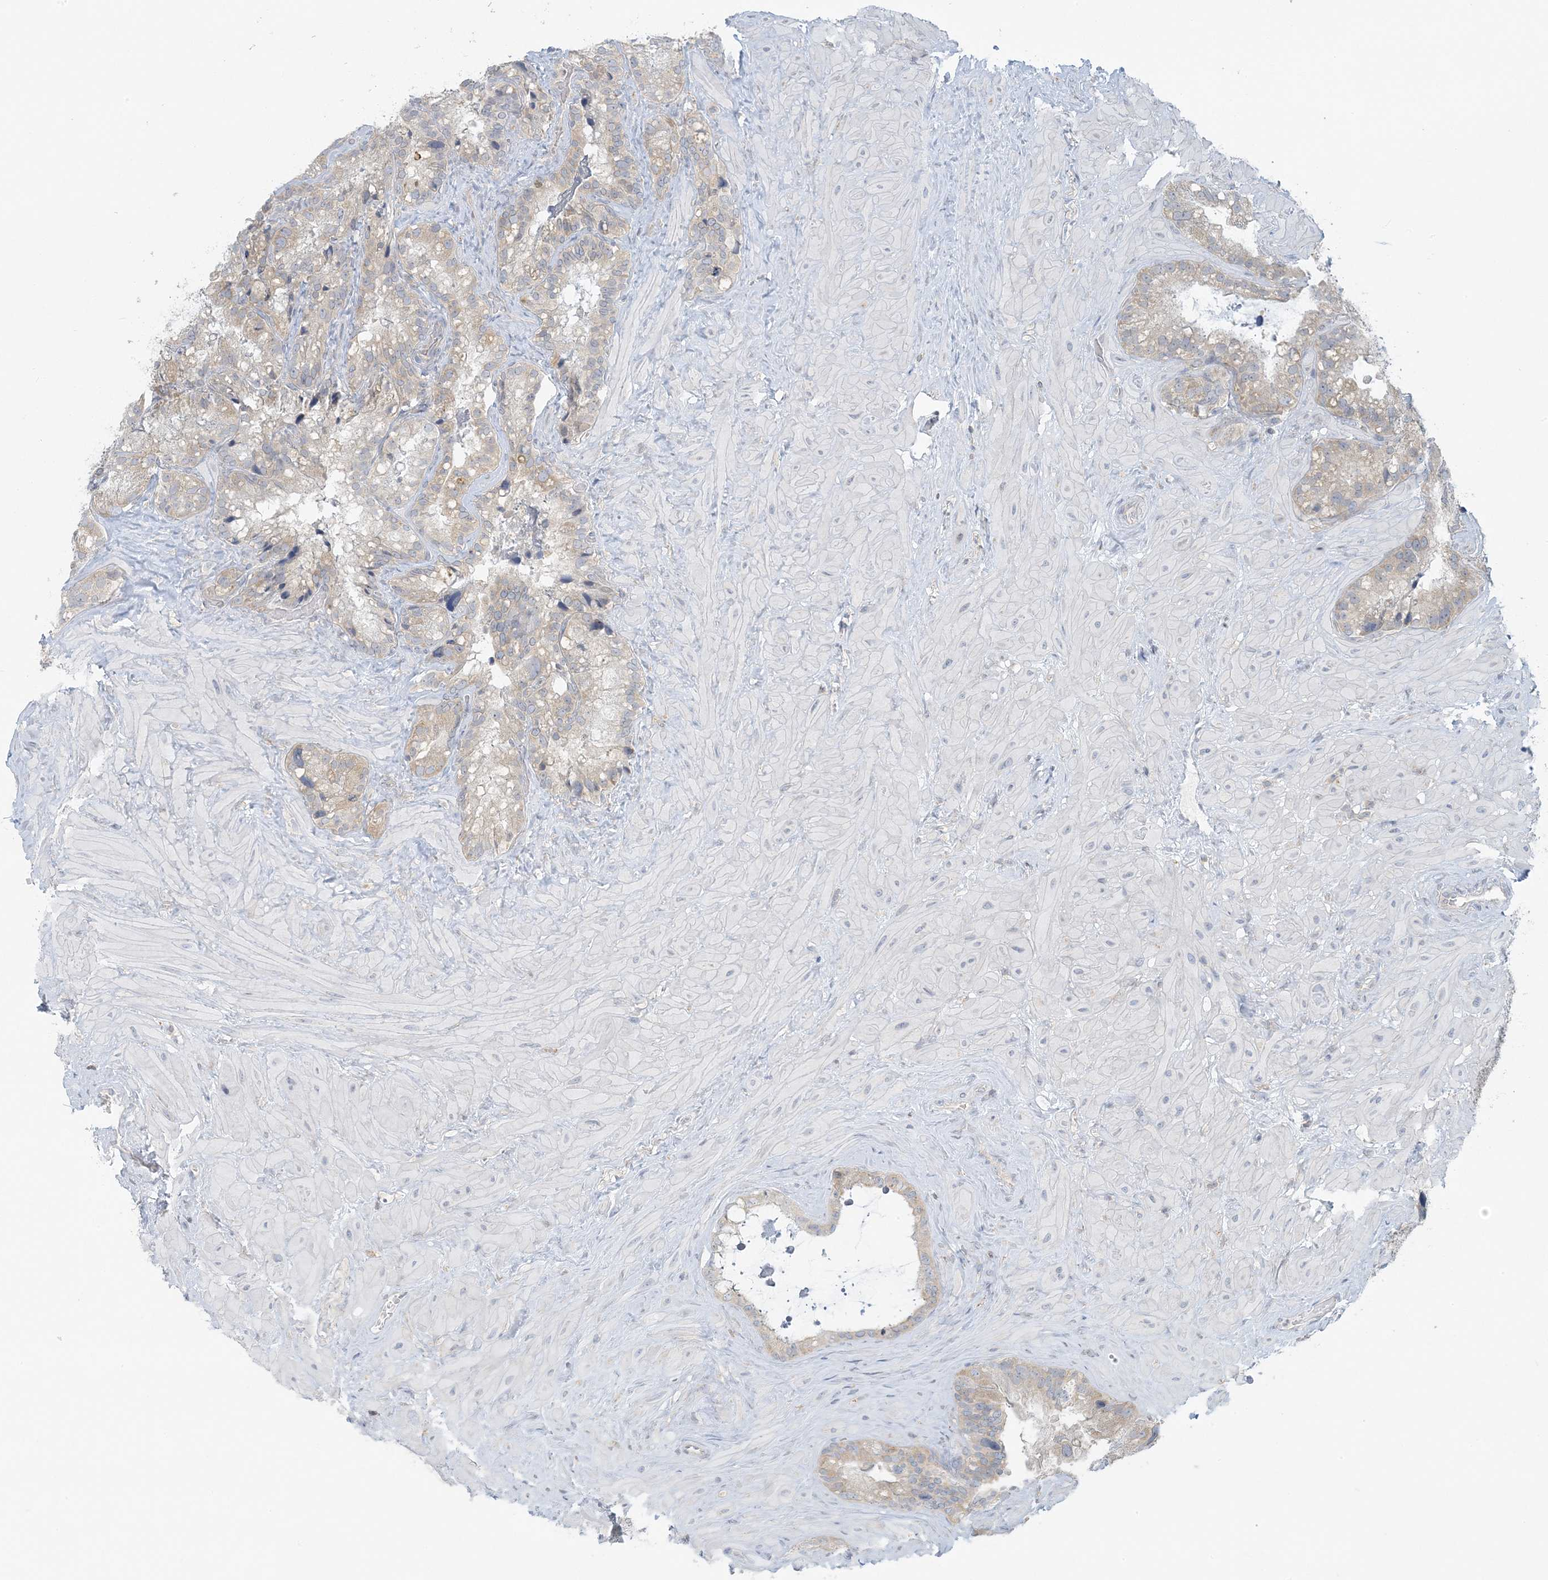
{"staining": {"intensity": "weak", "quantity": "25%-75%", "location": "cytoplasmic/membranous"}, "tissue": "seminal vesicle", "cell_type": "Glandular cells", "image_type": "normal", "snomed": [{"axis": "morphology", "description": "Normal tissue, NOS"}, {"axis": "topography", "description": "Prostate"}, {"axis": "topography", "description": "Seminal veicle"}], "caption": "This histopathology image shows immunohistochemistry (IHC) staining of benign human seminal vesicle, with low weak cytoplasmic/membranous positivity in approximately 25%-75% of glandular cells.", "gene": "EEFSEC", "patient": {"sex": "male", "age": 68}}